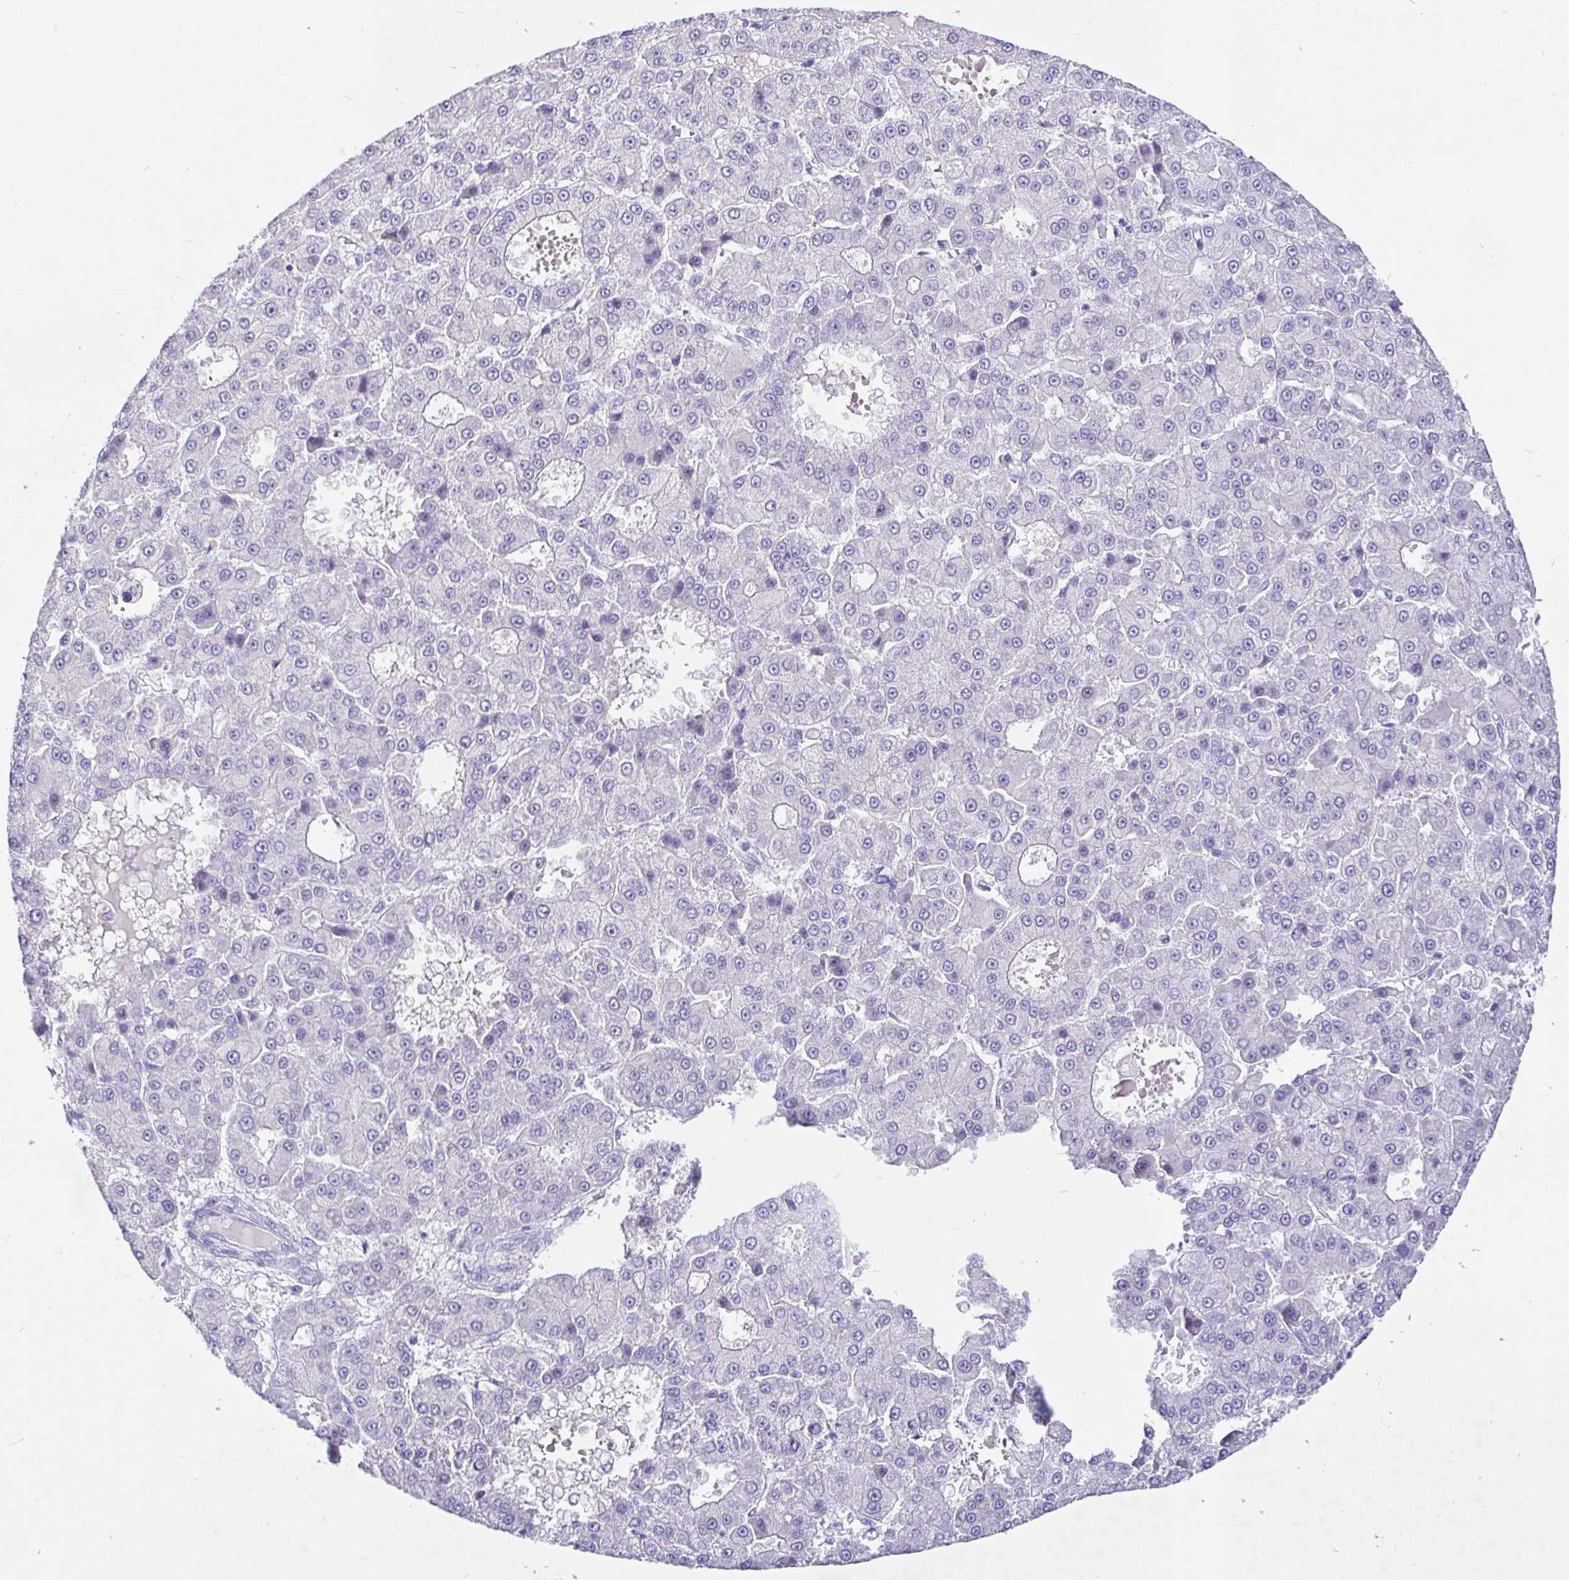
{"staining": {"intensity": "negative", "quantity": "none", "location": "none"}, "tissue": "liver cancer", "cell_type": "Tumor cells", "image_type": "cancer", "snomed": [{"axis": "morphology", "description": "Carcinoma, Hepatocellular, NOS"}, {"axis": "topography", "description": "Liver"}], "caption": "The image demonstrates no significant positivity in tumor cells of liver cancer (hepatocellular carcinoma).", "gene": "TPTE", "patient": {"sex": "male", "age": 70}}